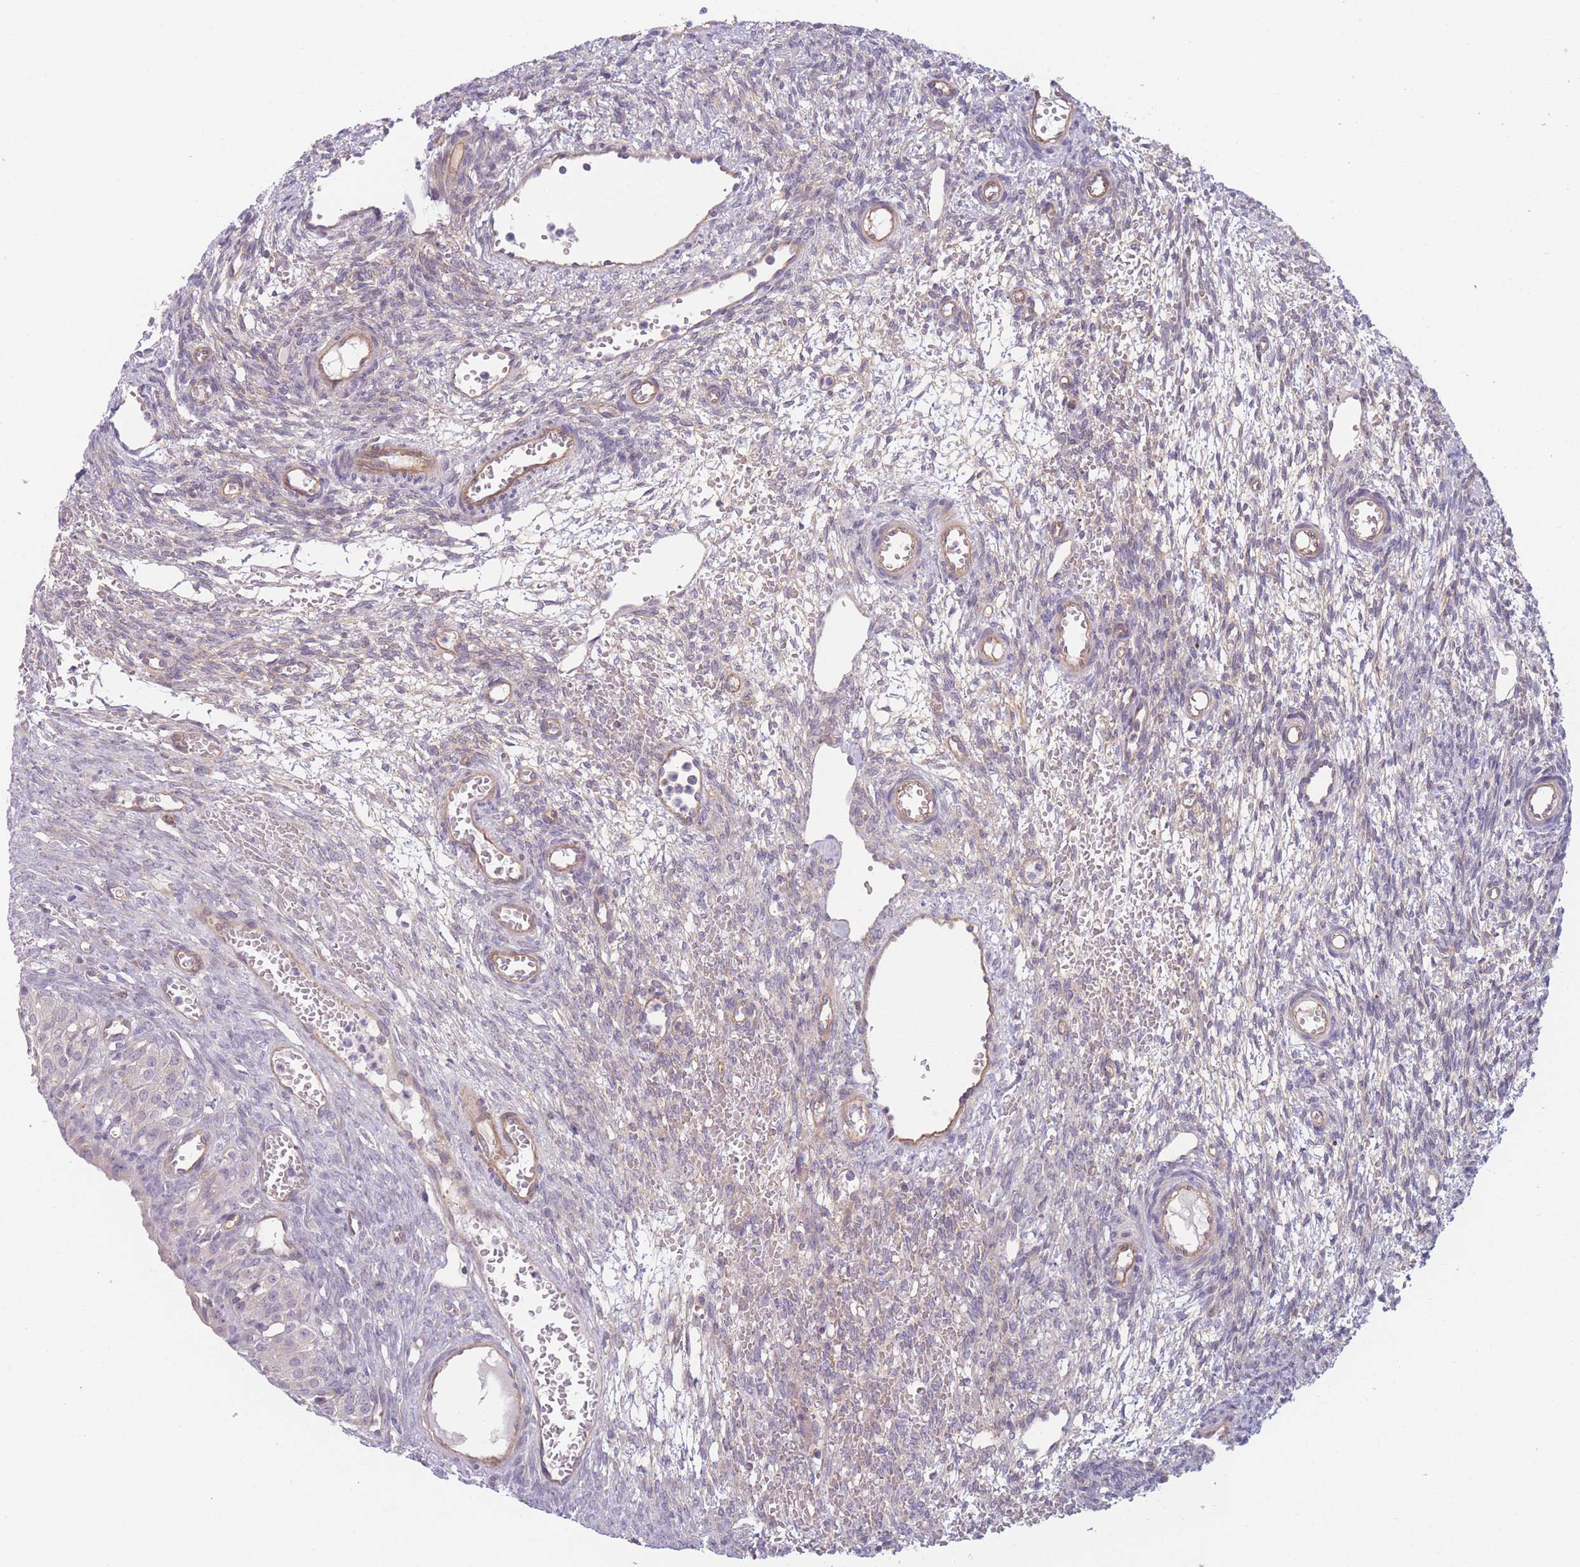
{"staining": {"intensity": "weak", "quantity": "25%-75%", "location": "cytoplasmic/membranous"}, "tissue": "ovary", "cell_type": "Ovarian stroma cells", "image_type": "normal", "snomed": [{"axis": "morphology", "description": "Normal tissue, NOS"}, {"axis": "topography", "description": "Ovary"}], "caption": "Immunohistochemistry (IHC) image of normal ovary stained for a protein (brown), which exhibits low levels of weak cytoplasmic/membranous positivity in approximately 25%-75% of ovarian stroma cells.", "gene": "WDR93", "patient": {"sex": "female", "age": 39}}